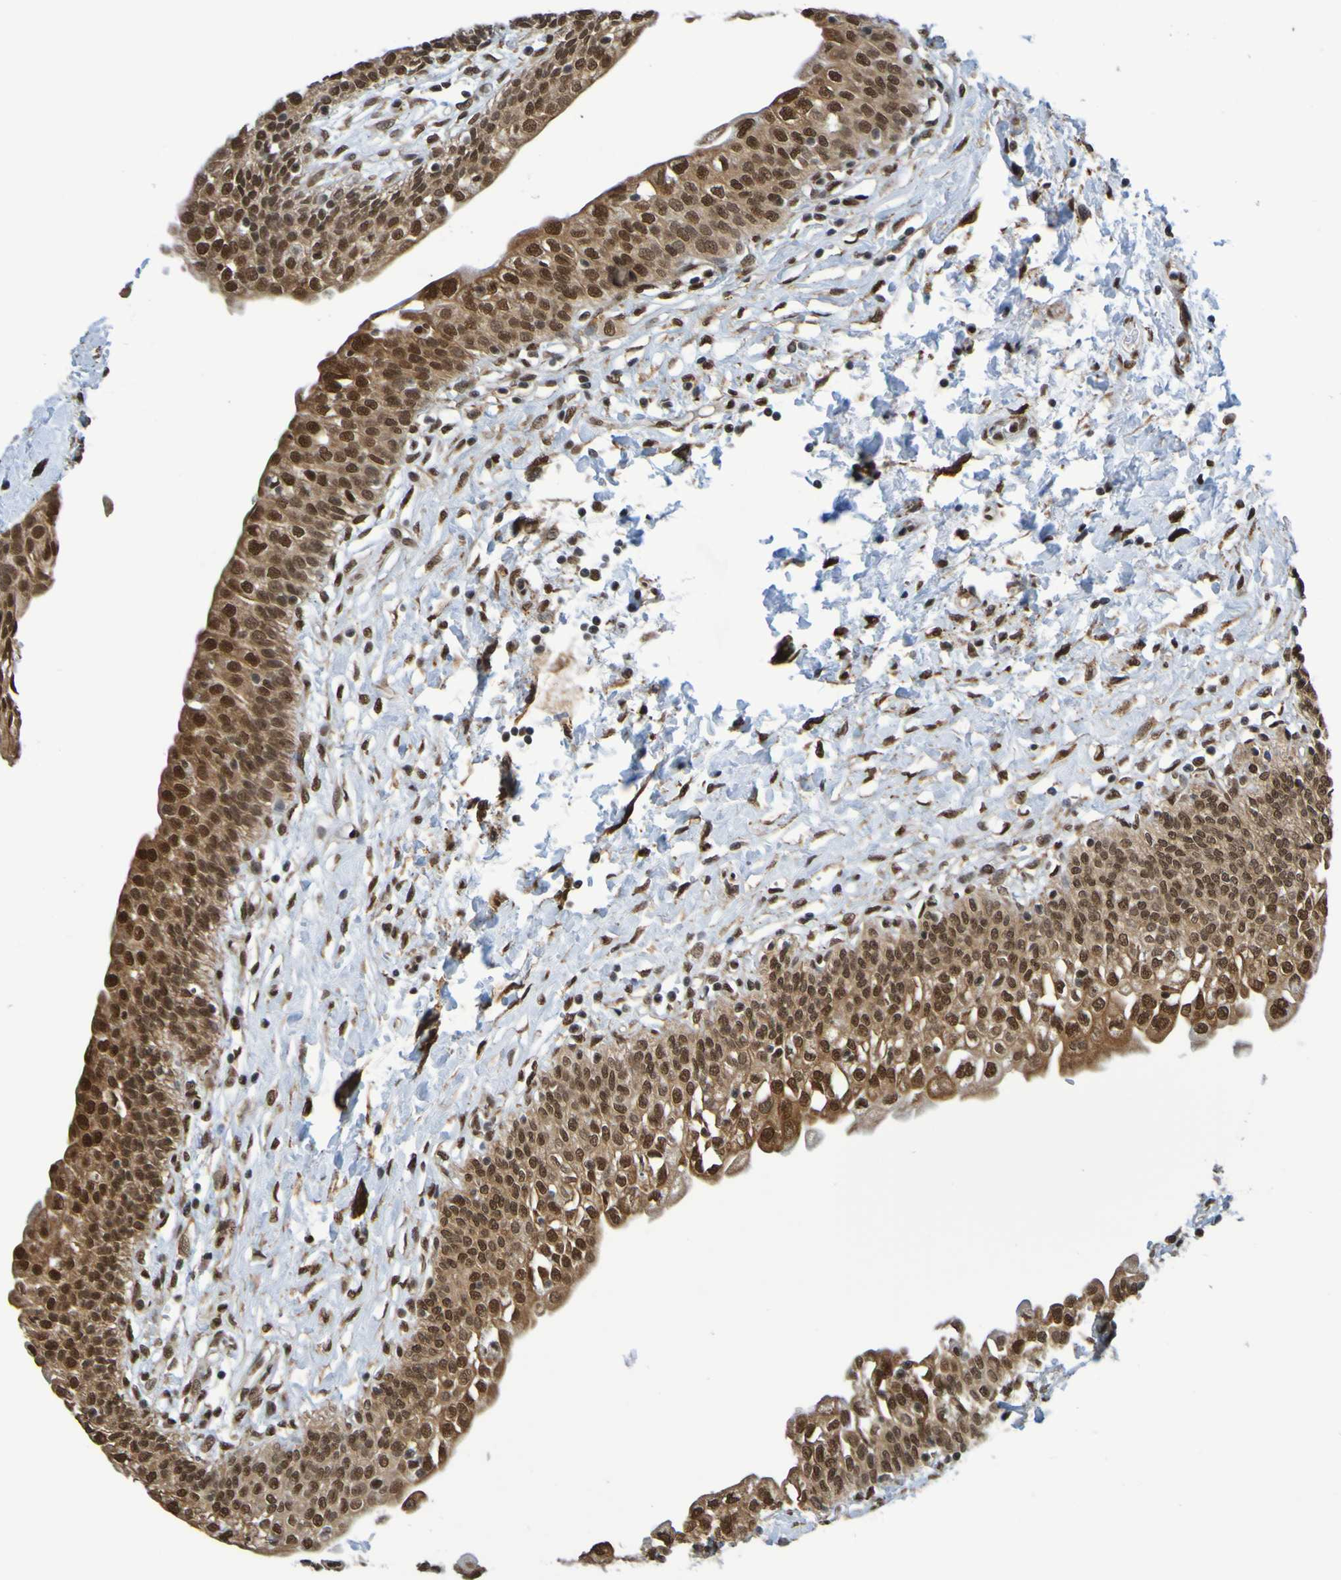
{"staining": {"intensity": "strong", "quantity": ">75%", "location": "cytoplasmic/membranous,nuclear"}, "tissue": "urinary bladder", "cell_type": "Urothelial cells", "image_type": "normal", "snomed": [{"axis": "morphology", "description": "Normal tissue, NOS"}, {"axis": "topography", "description": "Urinary bladder"}], "caption": "Urinary bladder stained with IHC demonstrates strong cytoplasmic/membranous,nuclear positivity in approximately >75% of urothelial cells.", "gene": "HDAC2", "patient": {"sex": "male", "age": 55}}